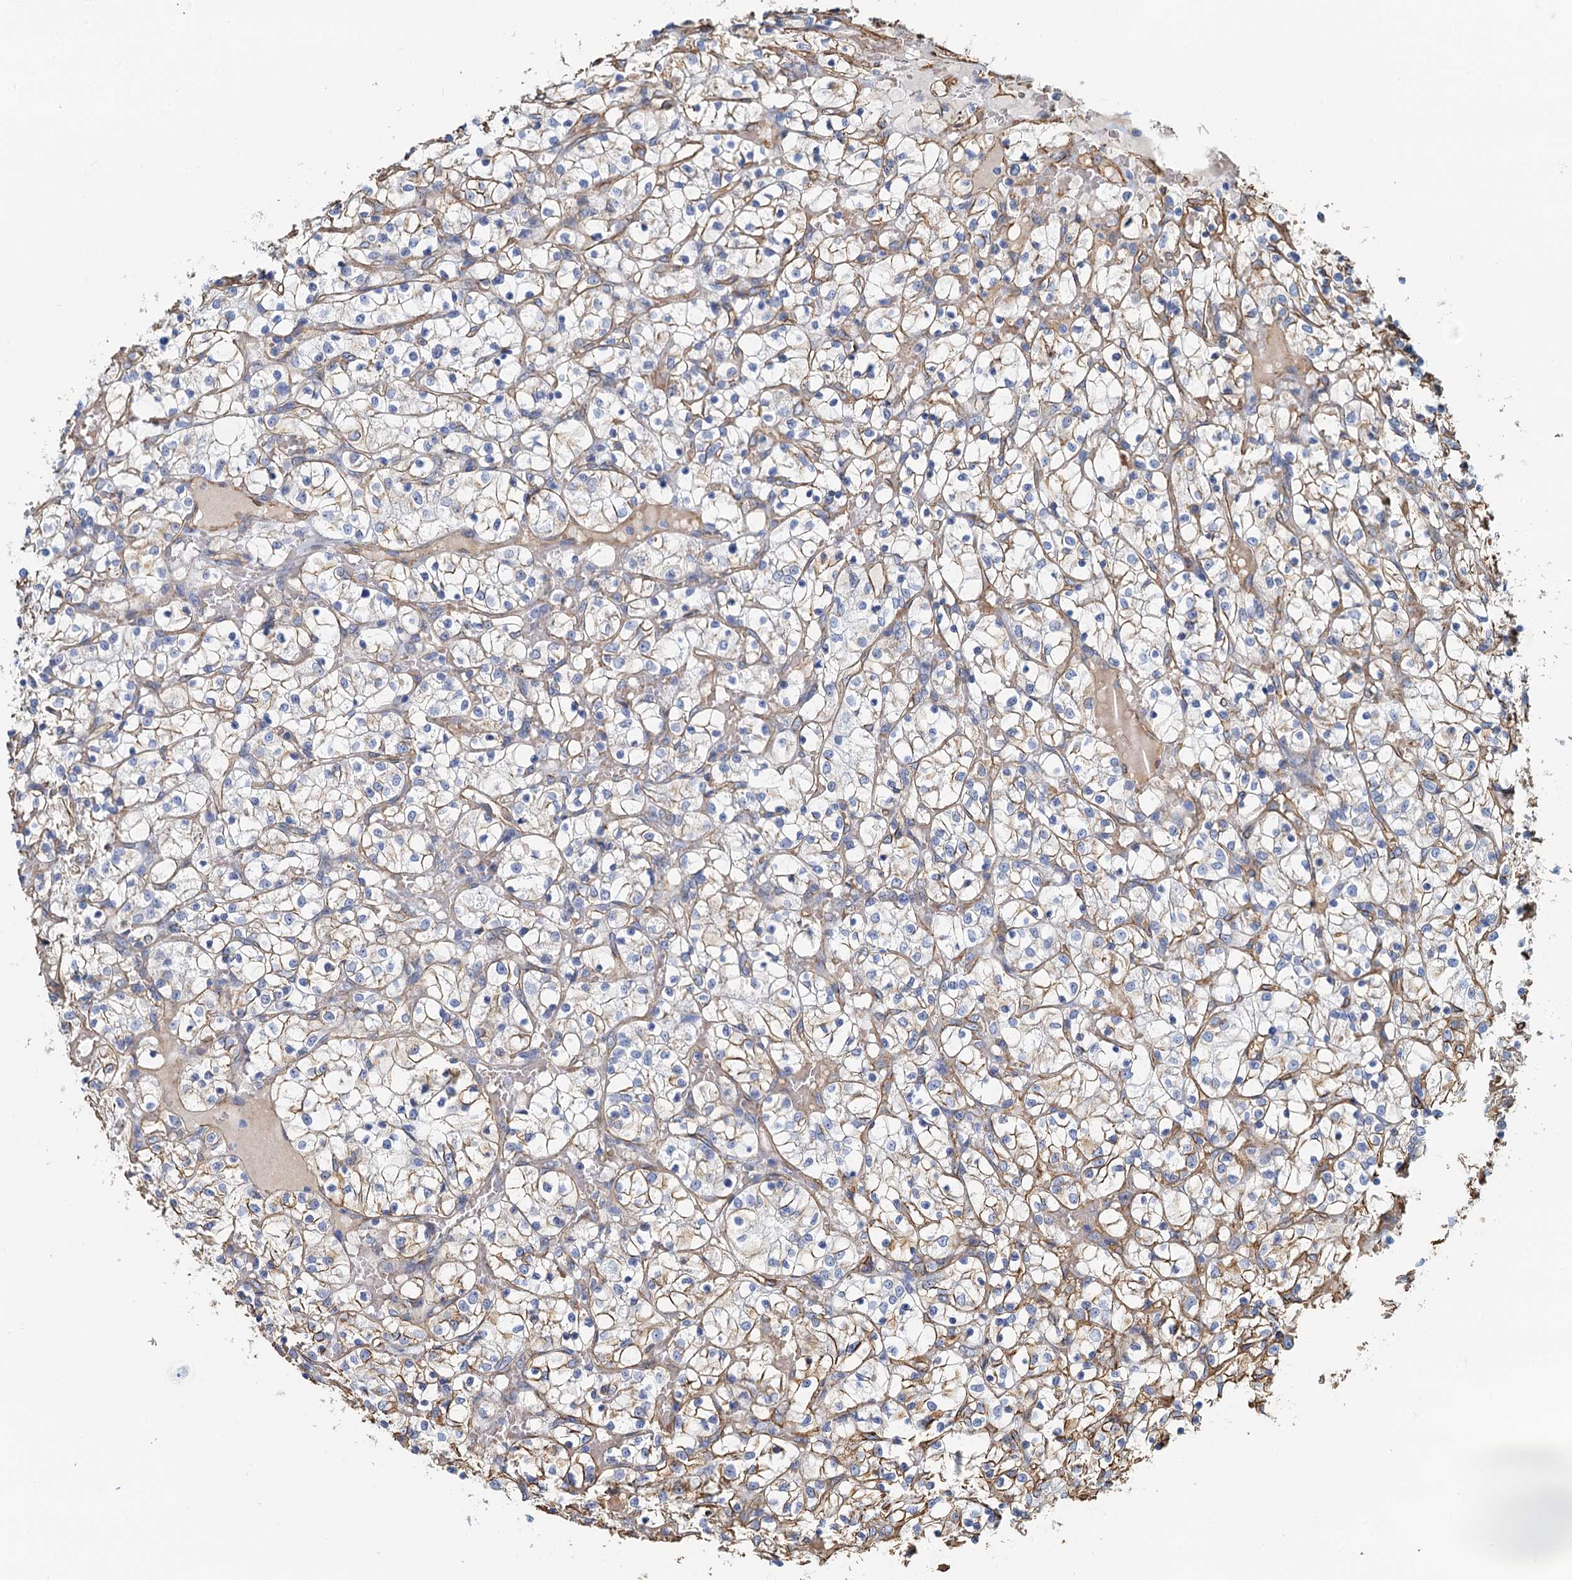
{"staining": {"intensity": "weak", "quantity": "25%-75%", "location": "cytoplasmic/membranous"}, "tissue": "renal cancer", "cell_type": "Tumor cells", "image_type": "cancer", "snomed": [{"axis": "morphology", "description": "Adenocarcinoma, NOS"}, {"axis": "topography", "description": "Kidney"}], "caption": "IHC of human adenocarcinoma (renal) displays low levels of weak cytoplasmic/membranous positivity in approximately 25%-75% of tumor cells.", "gene": "DGKG", "patient": {"sex": "female", "age": 69}}